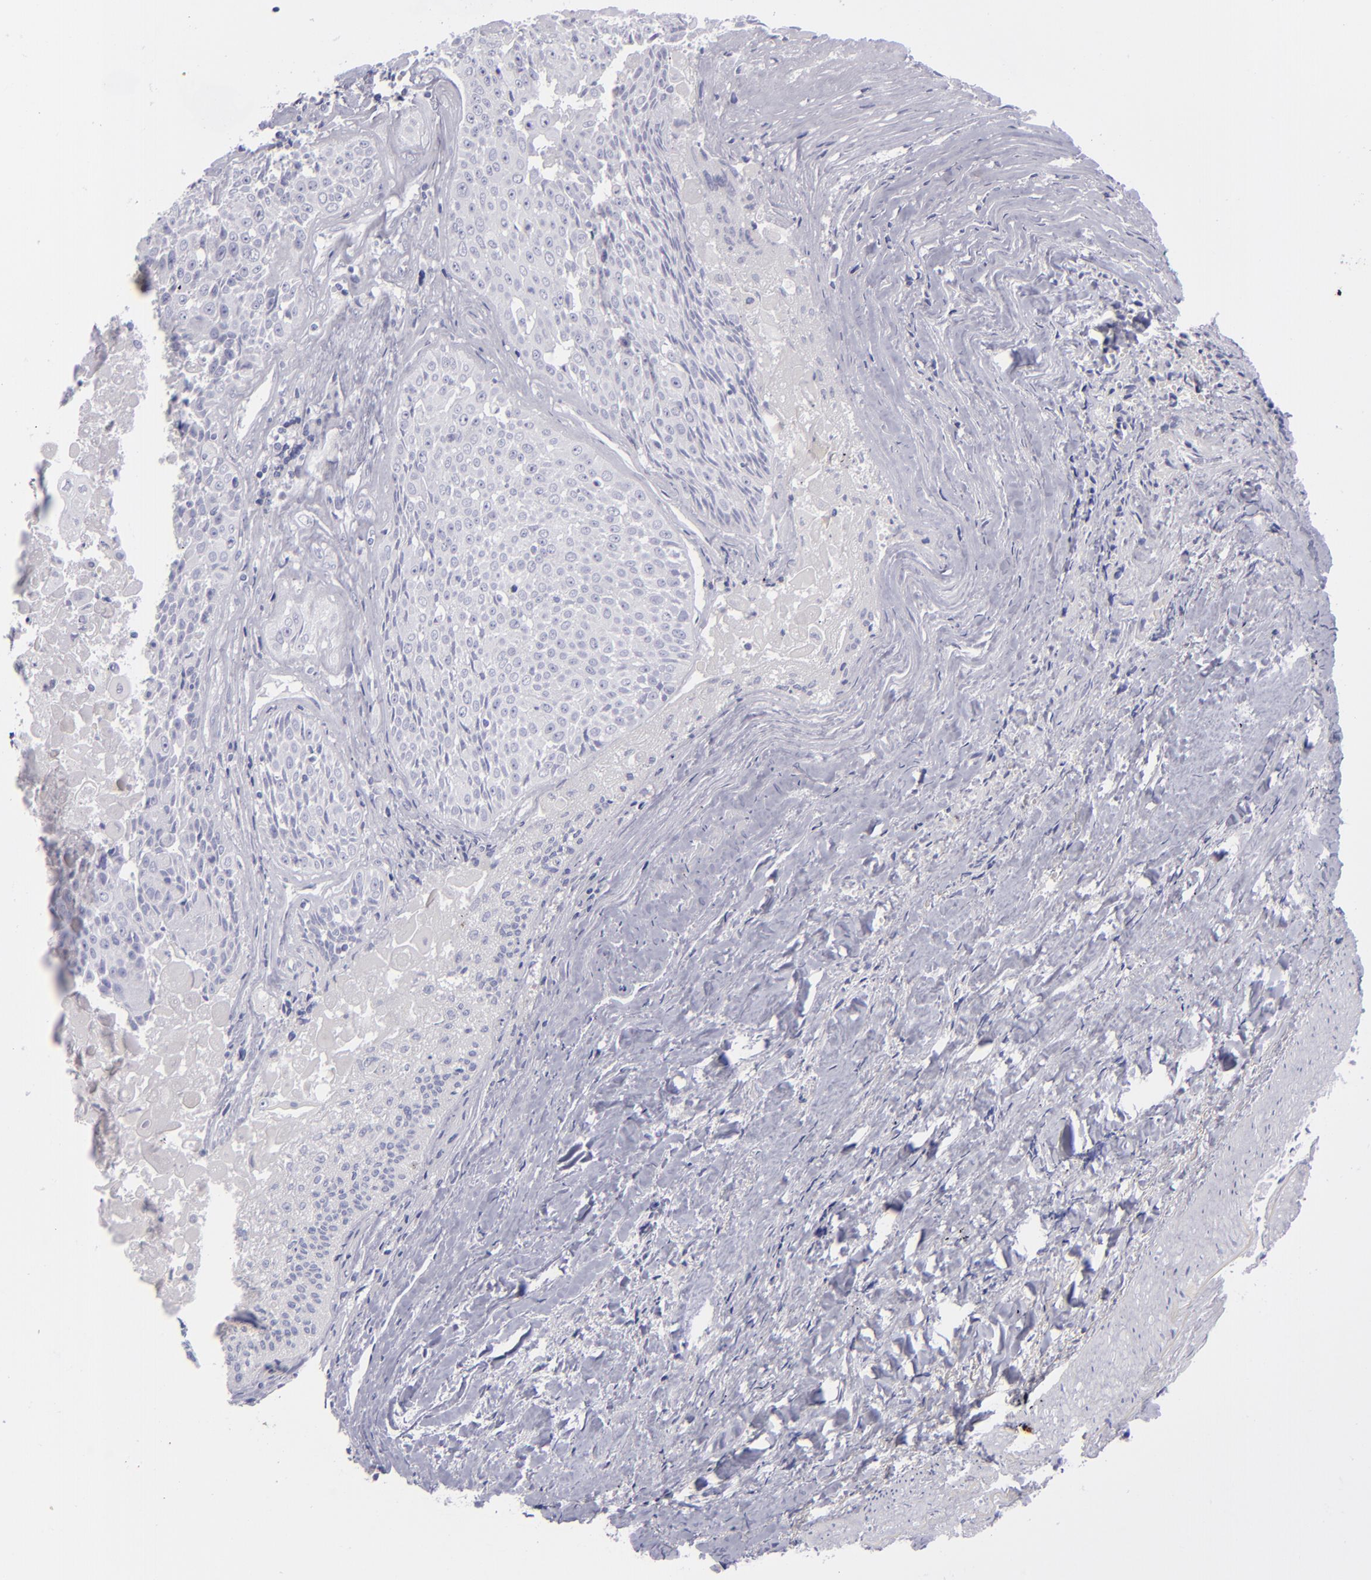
{"staining": {"intensity": "negative", "quantity": "none", "location": "none"}, "tissue": "lung cancer", "cell_type": "Tumor cells", "image_type": "cancer", "snomed": [{"axis": "morphology", "description": "Adenocarcinoma, NOS"}, {"axis": "topography", "description": "Lung"}], "caption": "DAB (3,3'-diaminobenzidine) immunohistochemical staining of human adenocarcinoma (lung) displays no significant staining in tumor cells.", "gene": "CD22", "patient": {"sex": "male", "age": 60}}